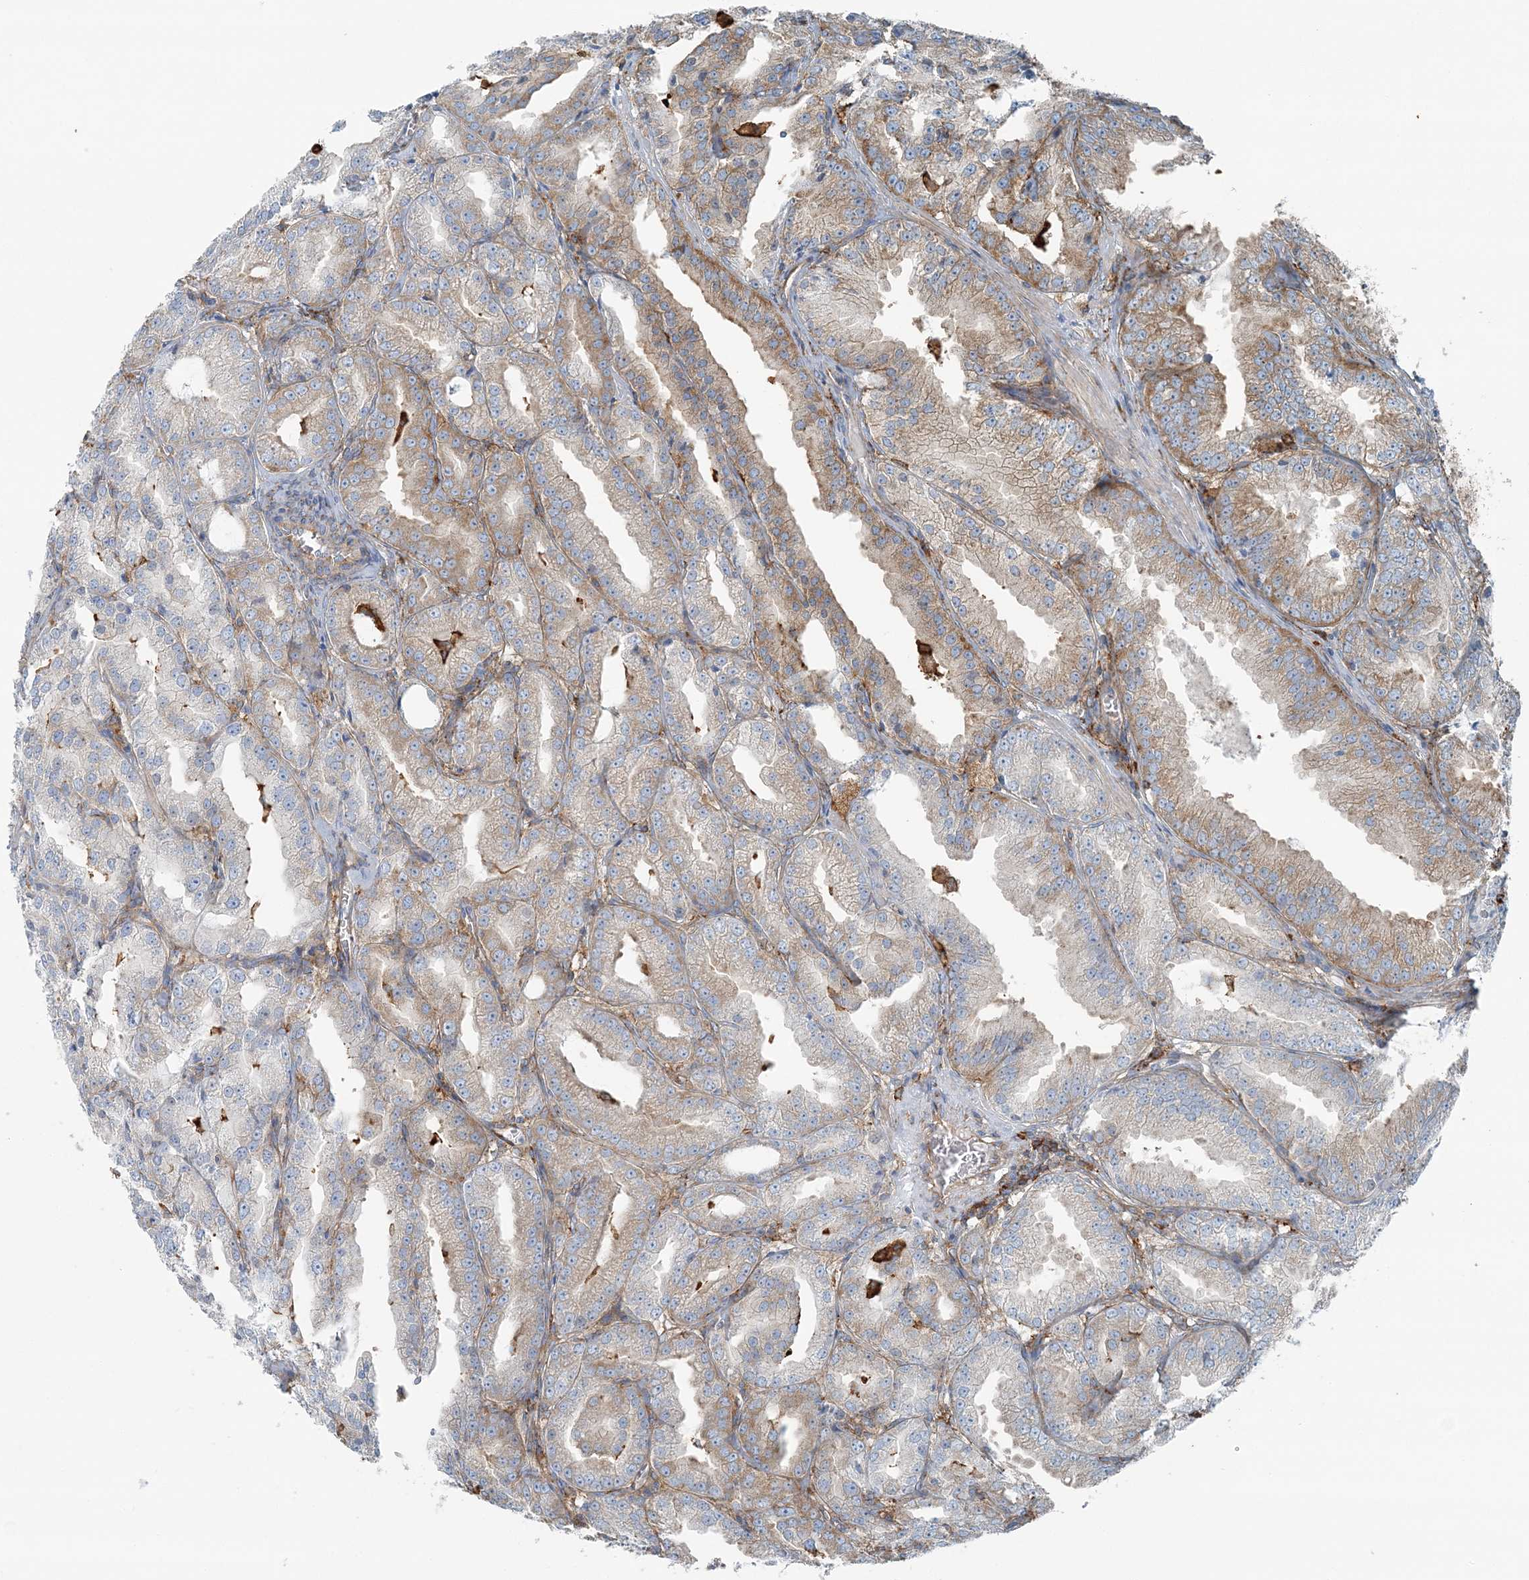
{"staining": {"intensity": "moderate", "quantity": "25%-75%", "location": "cytoplasmic/membranous"}, "tissue": "prostate cancer", "cell_type": "Tumor cells", "image_type": "cancer", "snomed": [{"axis": "morphology", "description": "Adenocarcinoma, High grade"}, {"axis": "topography", "description": "Prostate"}], "caption": "Immunohistochemical staining of prostate high-grade adenocarcinoma shows moderate cytoplasmic/membranous protein positivity in approximately 25%-75% of tumor cells.", "gene": "SNX2", "patient": {"sex": "male", "age": 61}}